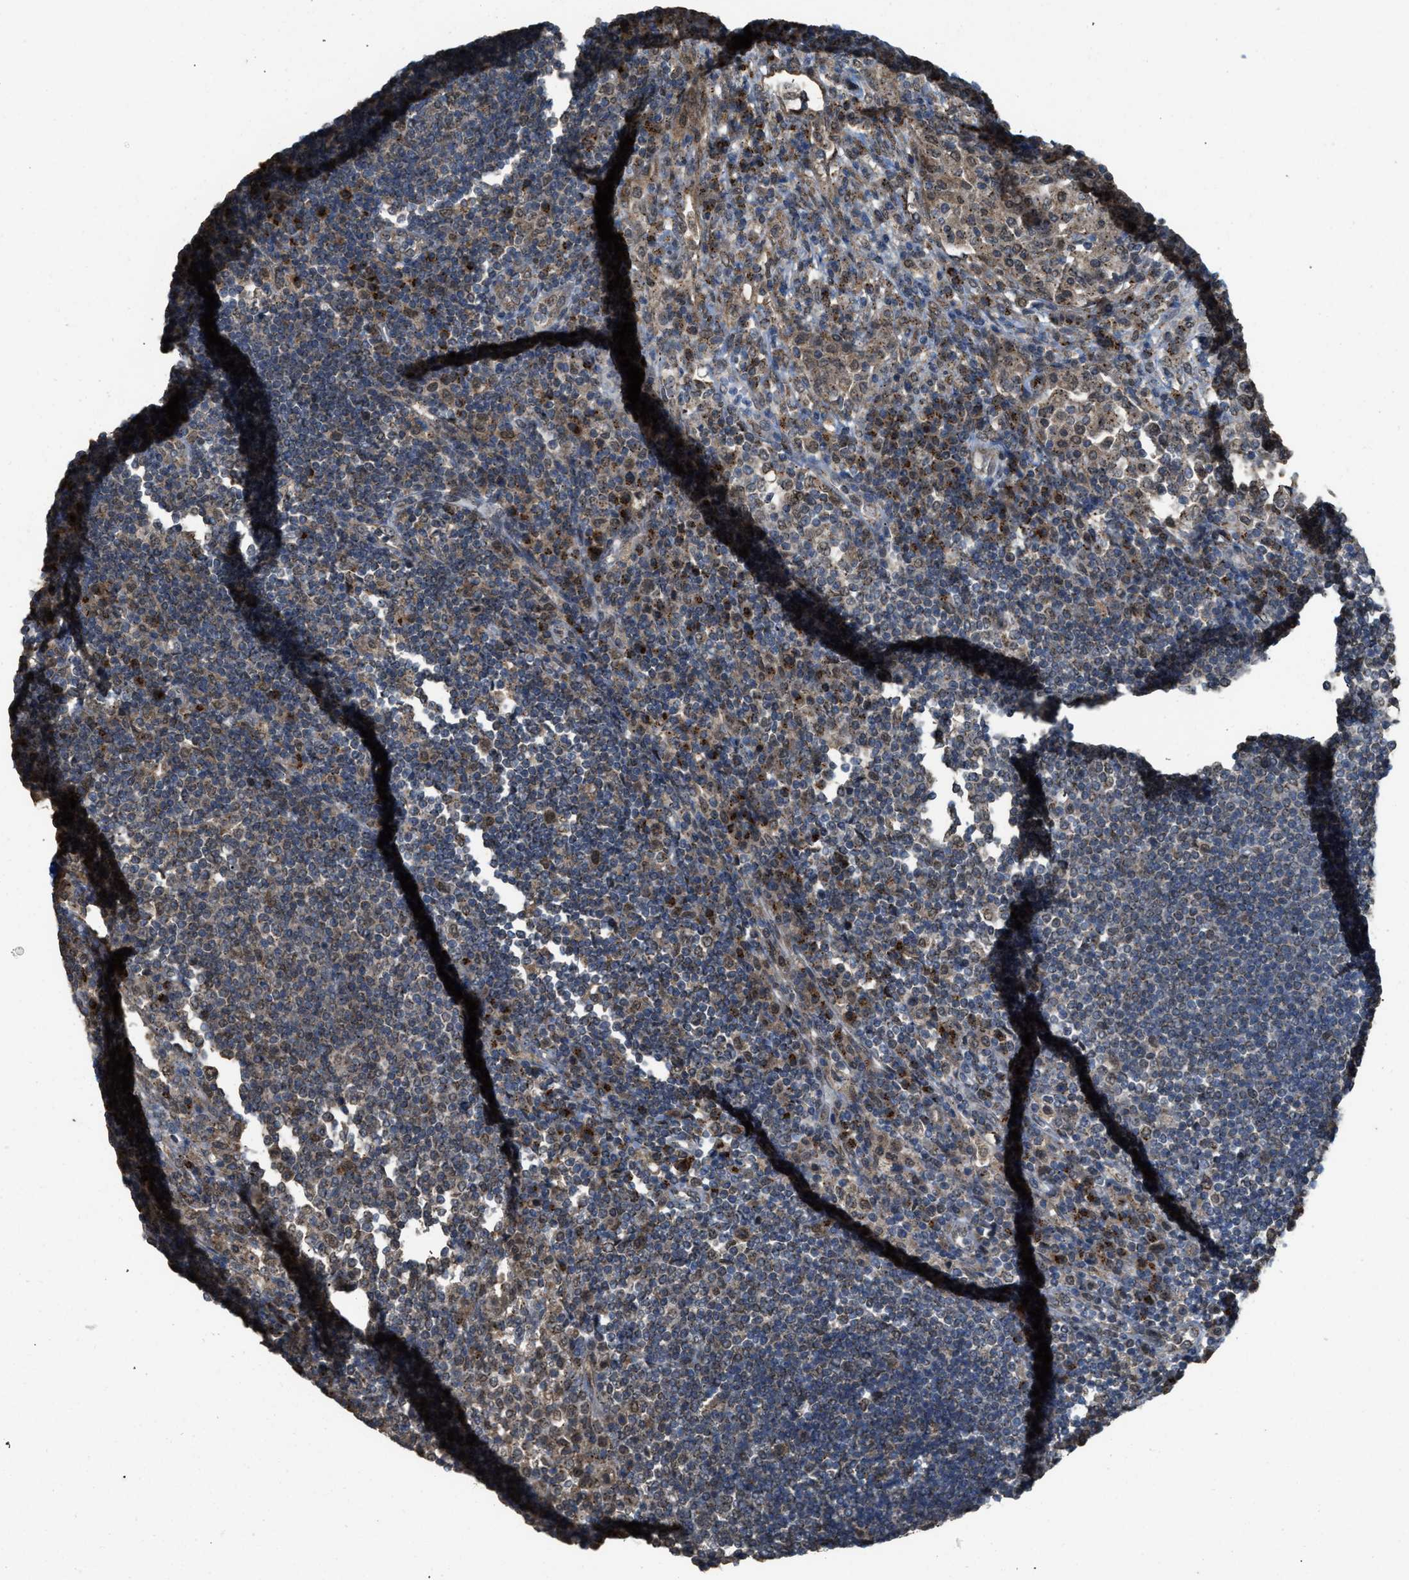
{"staining": {"intensity": "negative", "quantity": "none", "location": "none"}, "tissue": "lymph node", "cell_type": "Germinal center cells", "image_type": "normal", "snomed": [{"axis": "morphology", "description": "Normal tissue, NOS"}, {"axis": "topography", "description": "Lymph node"}], "caption": "Immunohistochemical staining of benign lymph node exhibits no significant positivity in germinal center cells.", "gene": "IPO7", "patient": {"sex": "female", "age": 53}}